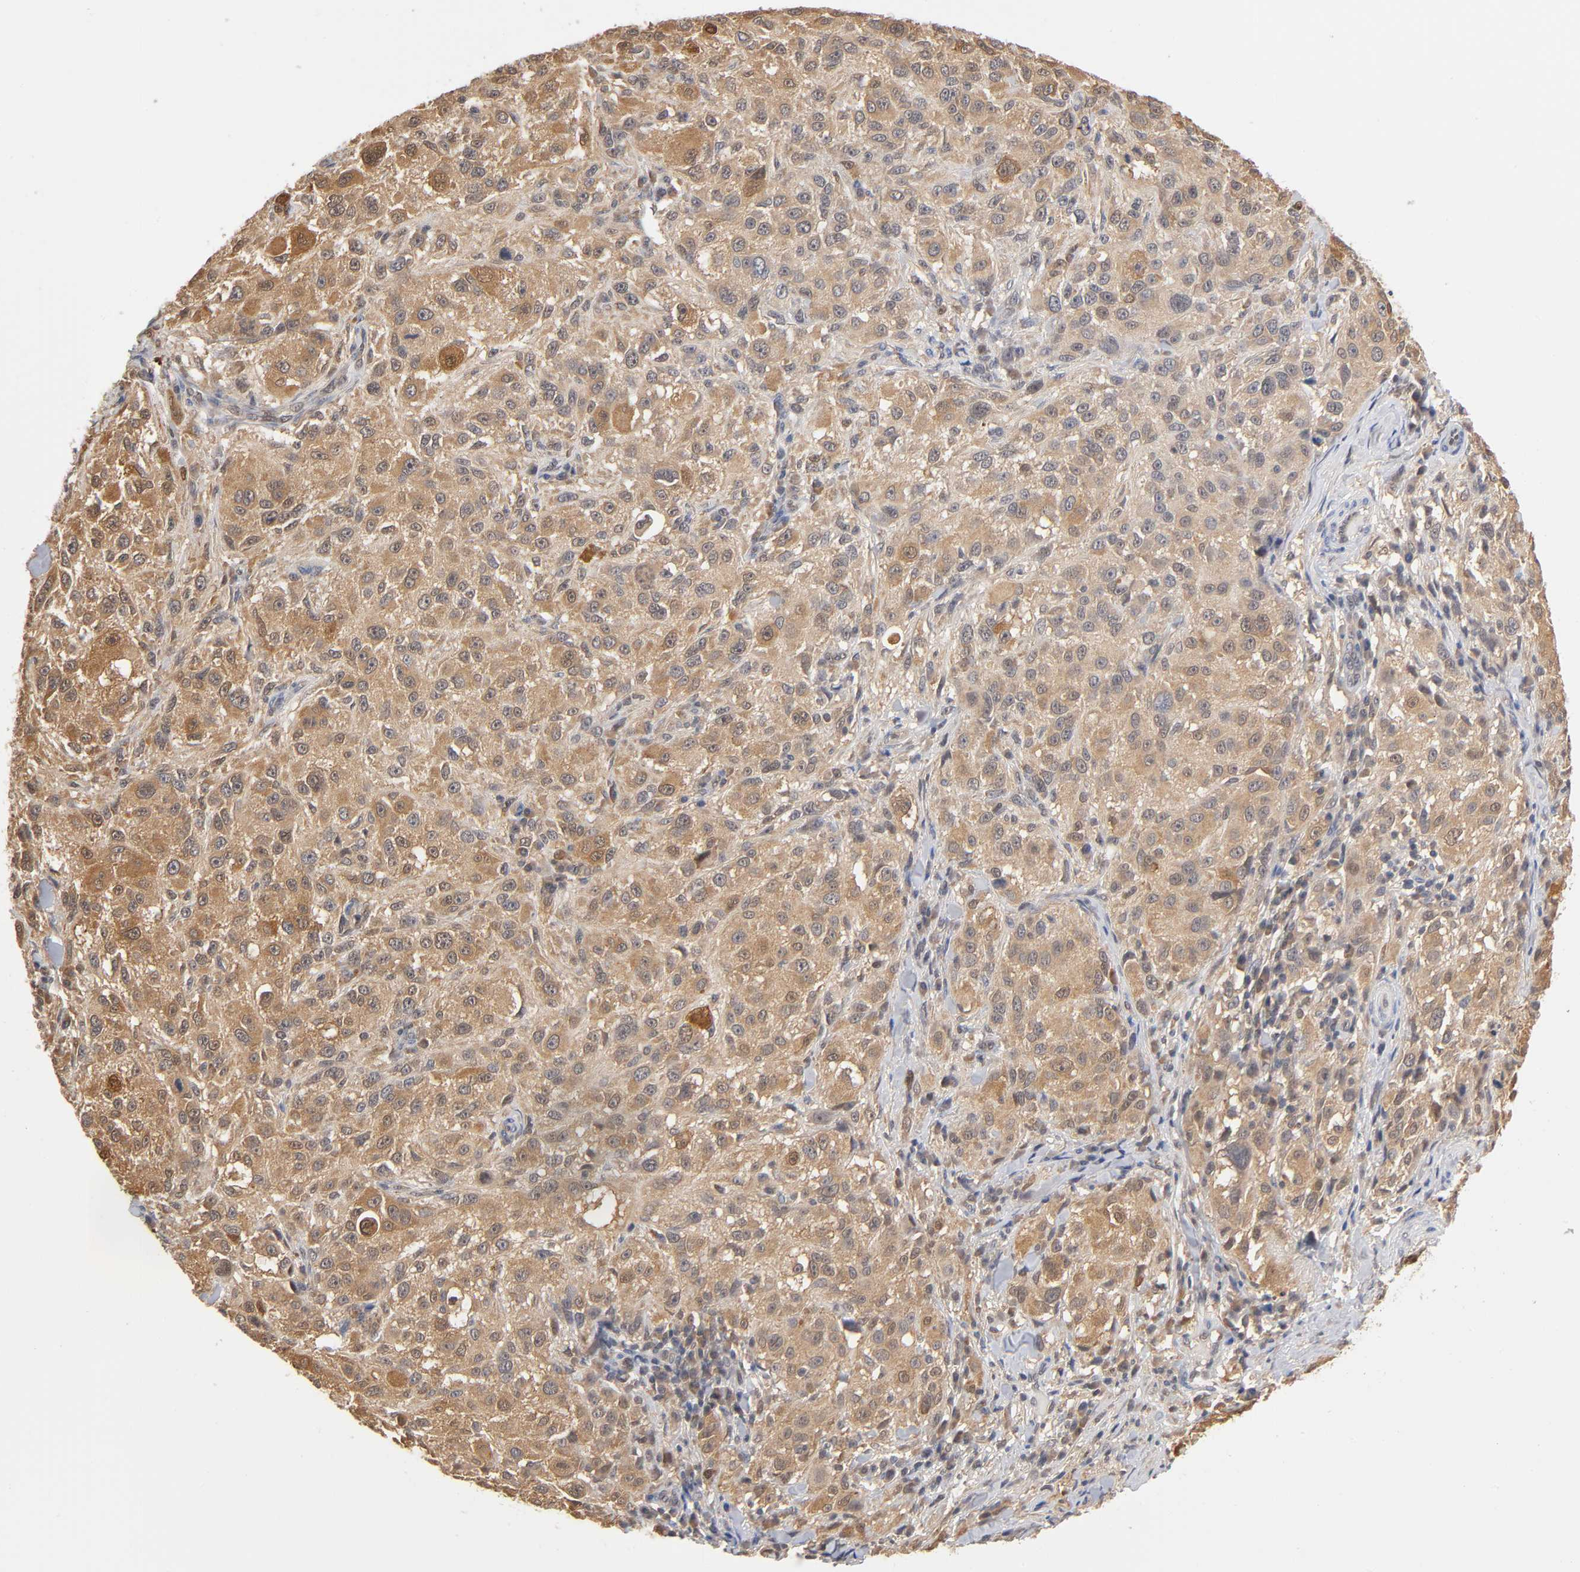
{"staining": {"intensity": "strong", "quantity": ">75%", "location": "cytoplasmic/membranous"}, "tissue": "melanoma", "cell_type": "Tumor cells", "image_type": "cancer", "snomed": [{"axis": "morphology", "description": "Necrosis, NOS"}, {"axis": "morphology", "description": "Malignant melanoma, NOS"}, {"axis": "topography", "description": "Skin"}], "caption": "DAB immunohistochemical staining of melanoma shows strong cytoplasmic/membranous protein expression in approximately >75% of tumor cells. (brown staining indicates protein expression, while blue staining denotes nuclei).", "gene": "DFFB", "patient": {"sex": "female", "age": 87}}